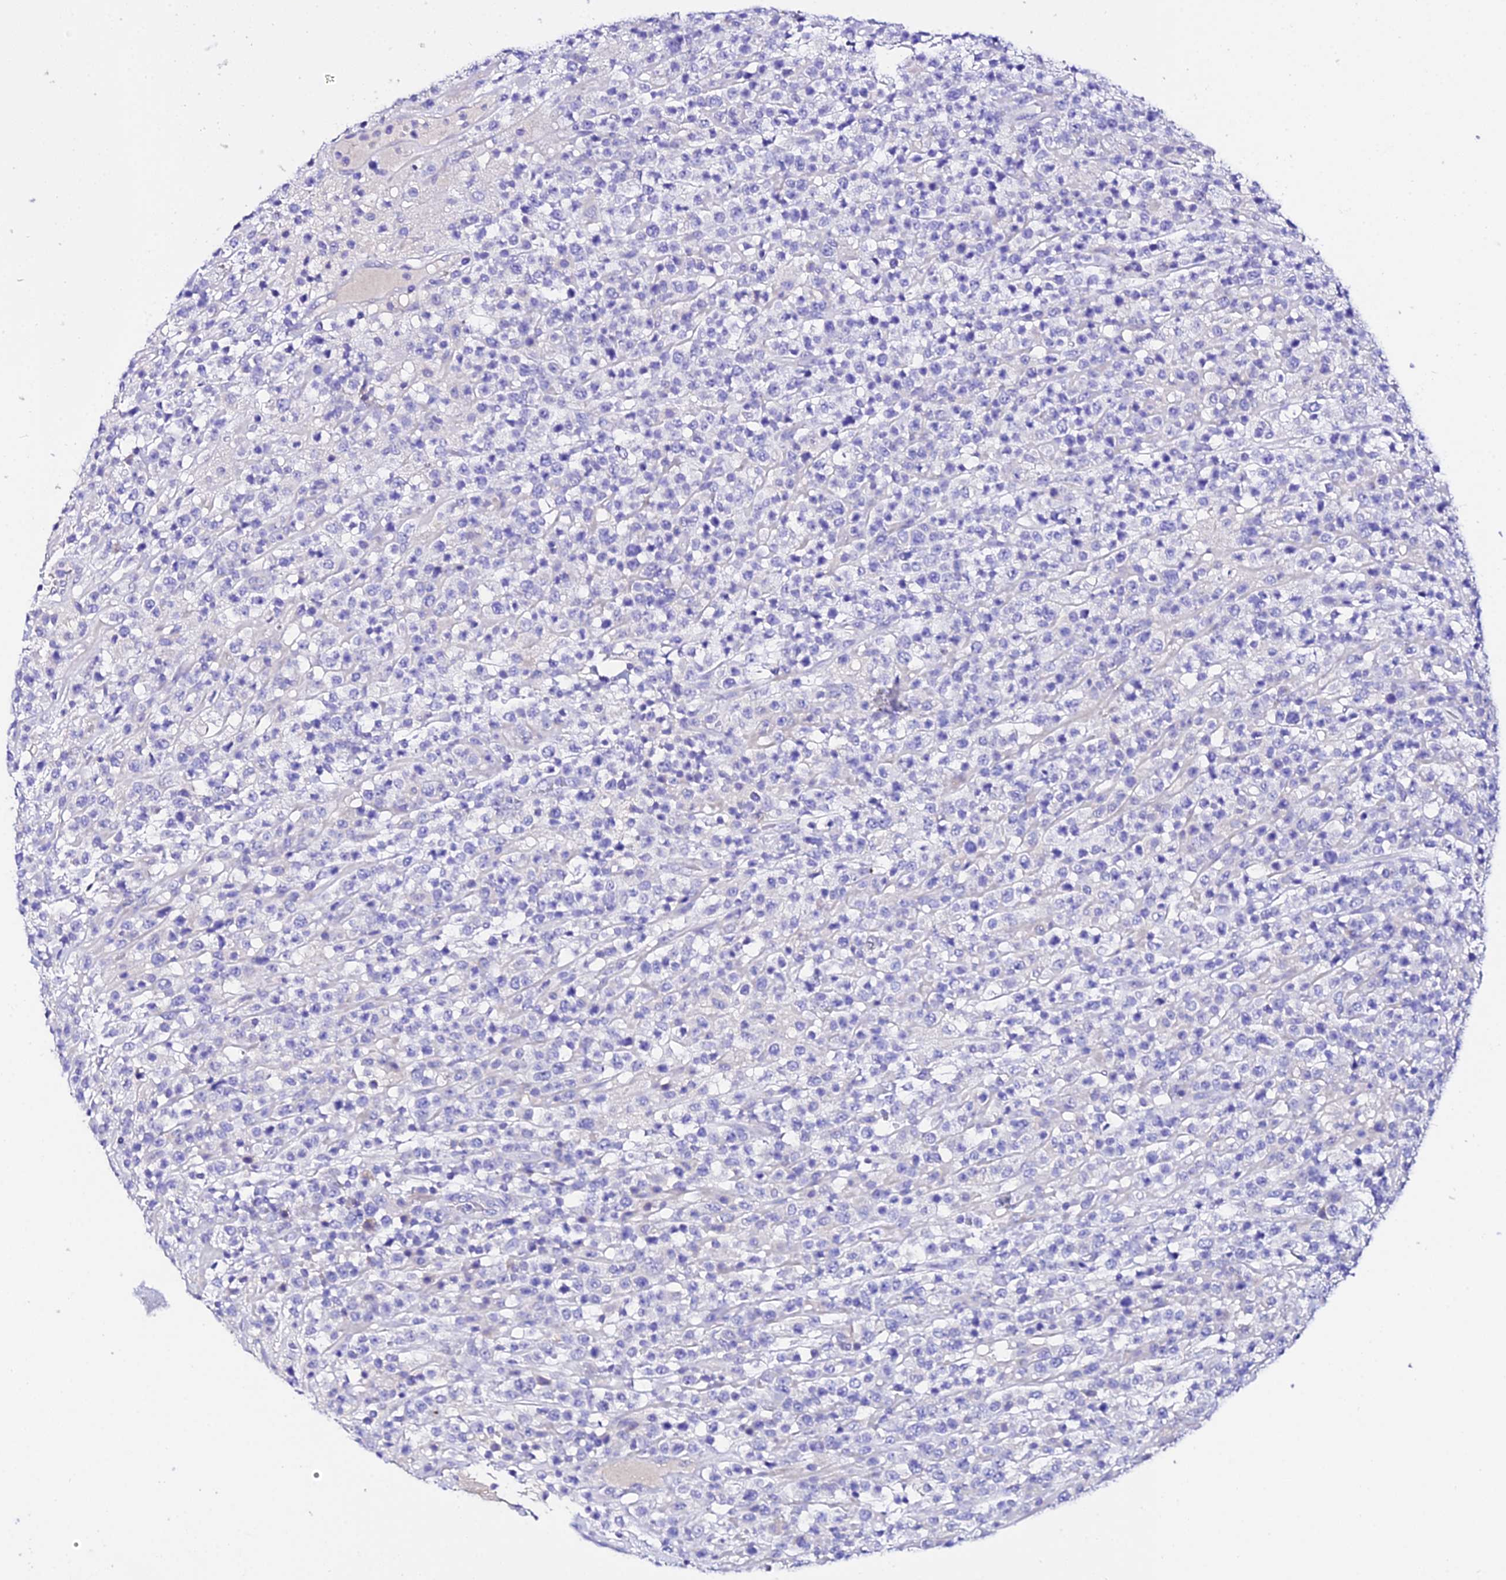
{"staining": {"intensity": "negative", "quantity": "none", "location": "none"}, "tissue": "lymphoma", "cell_type": "Tumor cells", "image_type": "cancer", "snomed": [{"axis": "morphology", "description": "Malignant lymphoma, non-Hodgkin's type, High grade"}, {"axis": "topography", "description": "Colon"}], "caption": "Tumor cells show no significant protein positivity in high-grade malignant lymphoma, non-Hodgkin's type. (DAB (3,3'-diaminobenzidine) IHC visualized using brightfield microscopy, high magnification).", "gene": "TMEM117", "patient": {"sex": "female", "age": 53}}